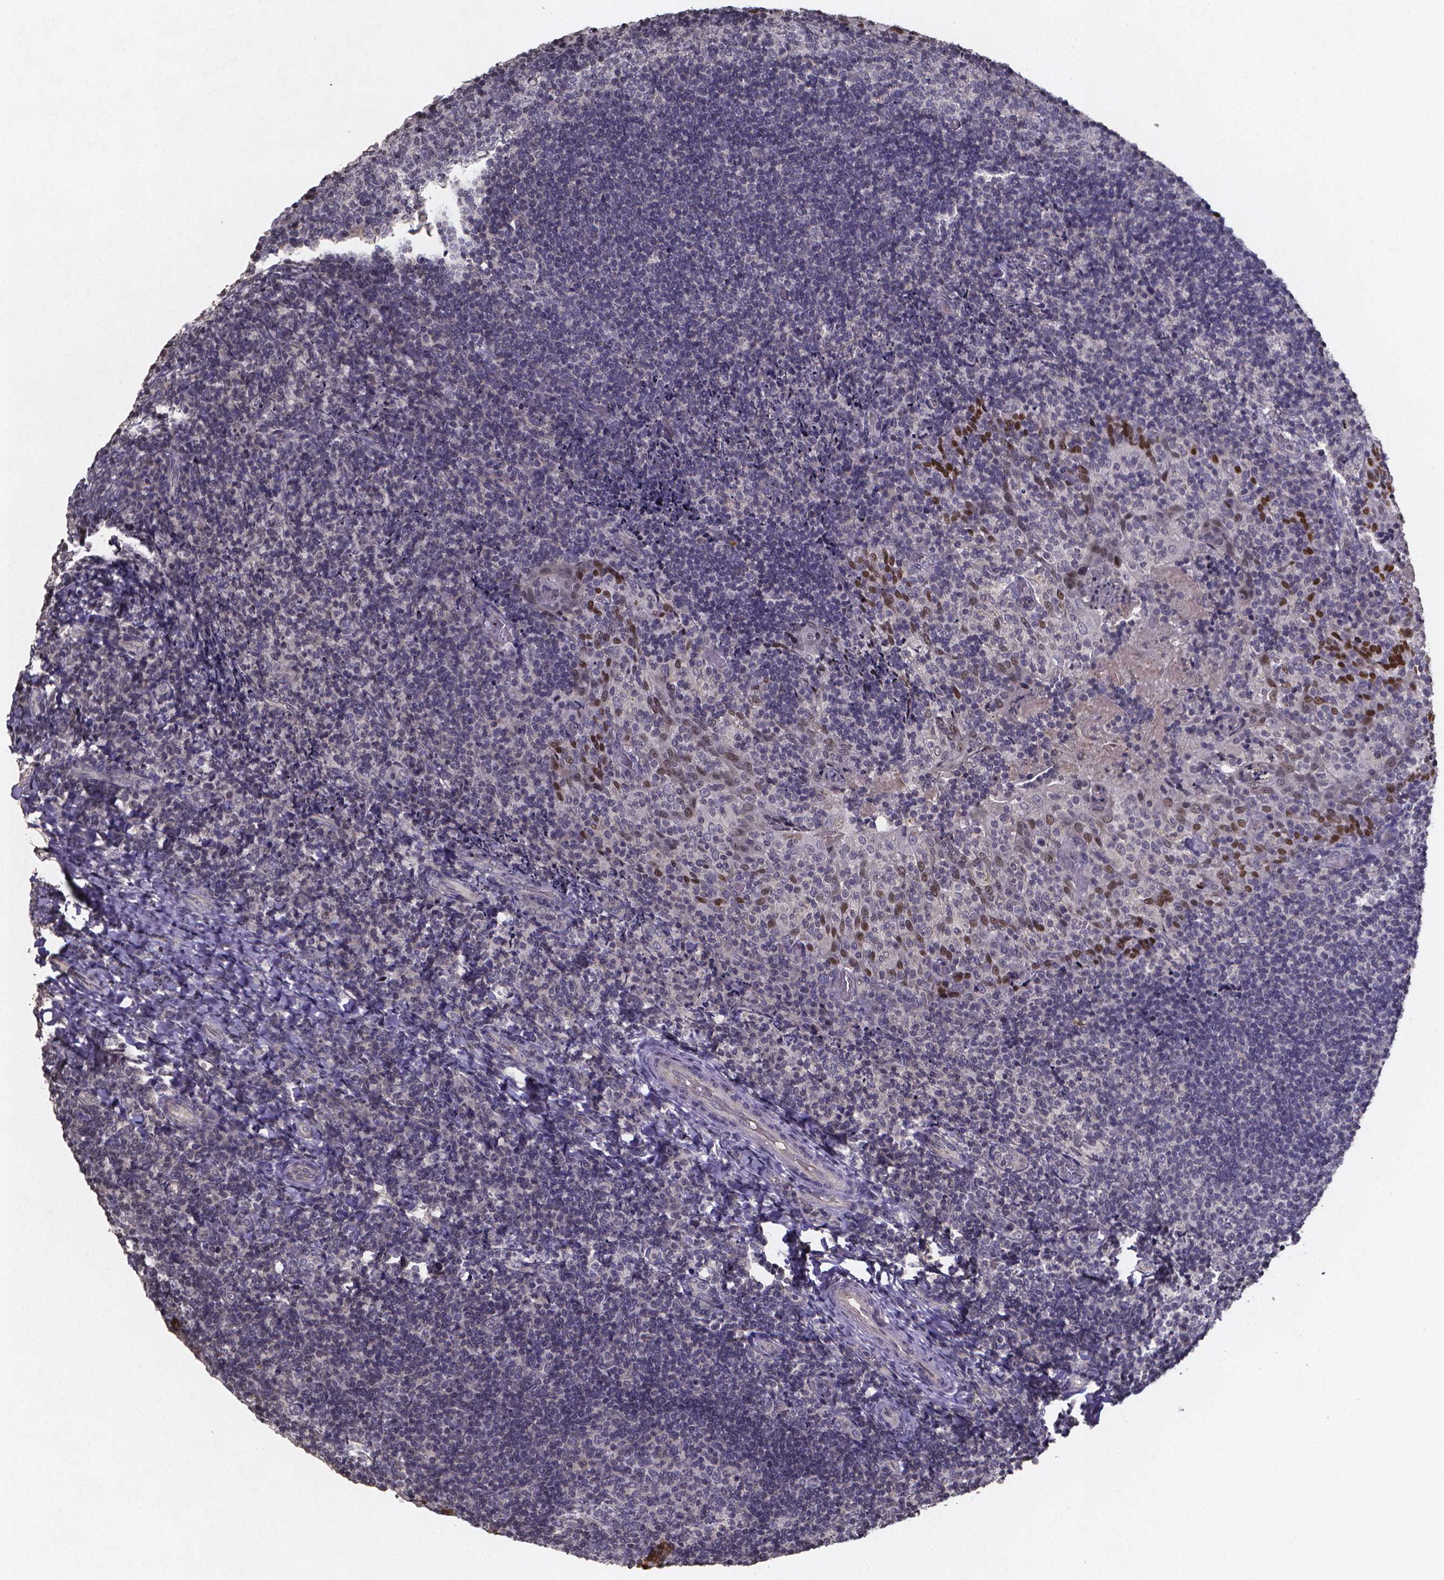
{"staining": {"intensity": "negative", "quantity": "none", "location": "none"}, "tissue": "tonsil", "cell_type": "Germinal center cells", "image_type": "normal", "snomed": [{"axis": "morphology", "description": "Normal tissue, NOS"}, {"axis": "topography", "description": "Tonsil"}], "caption": "An immunohistochemistry image of benign tonsil is shown. There is no staining in germinal center cells of tonsil.", "gene": "TP73", "patient": {"sex": "female", "age": 10}}